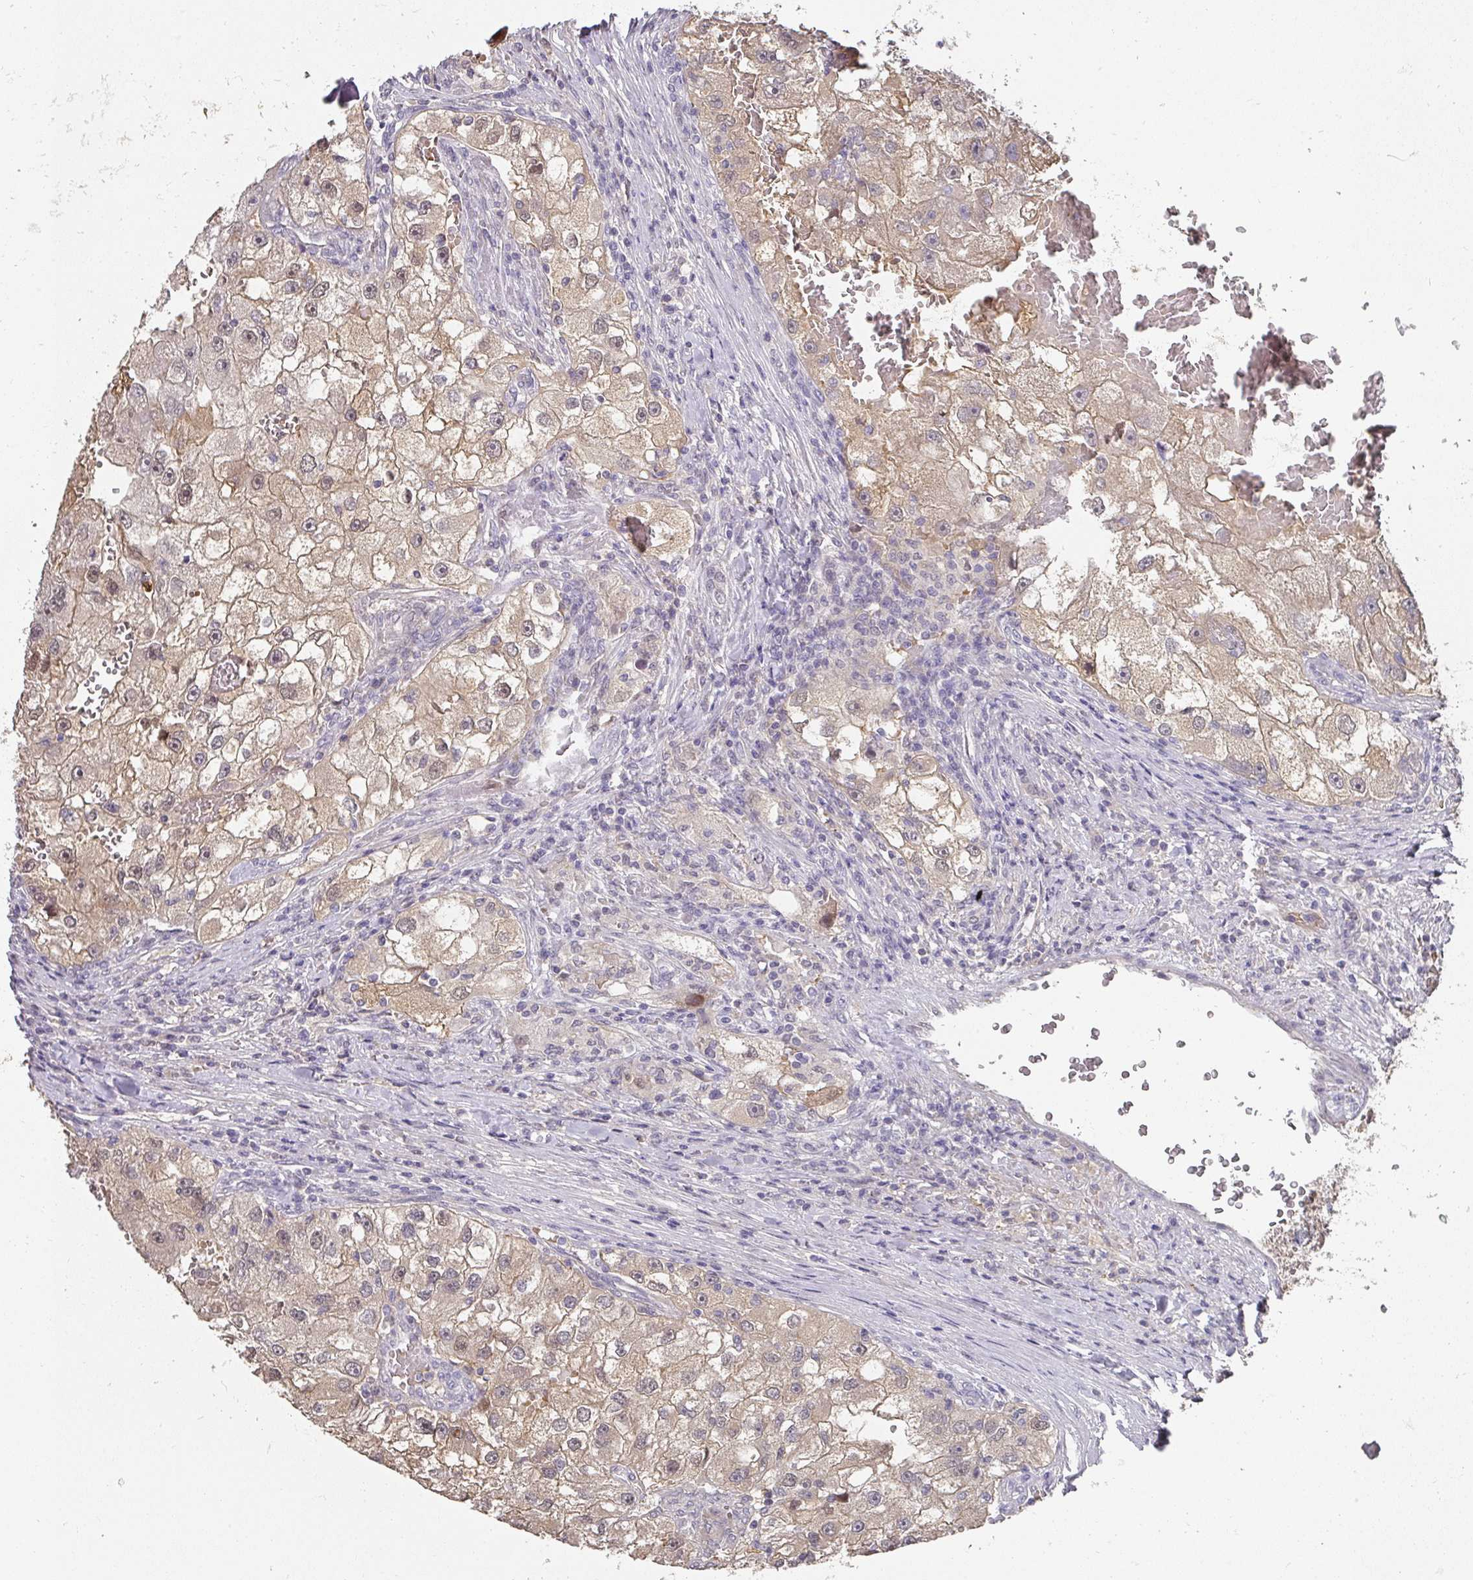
{"staining": {"intensity": "weak", "quantity": ">75%", "location": "cytoplasmic/membranous,nuclear"}, "tissue": "renal cancer", "cell_type": "Tumor cells", "image_type": "cancer", "snomed": [{"axis": "morphology", "description": "Adenocarcinoma, NOS"}, {"axis": "topography", "description": "Kidney"}], "caption": "About >75% of tumor cells in renal cancer (adenocarcinoma) show weak cytoplasmic/membranous and nuclear protein expression as visualized by brown immunohistochemical staining.", "gene": "FOXN4", "patient": {"sex": "male", "age": 63}}